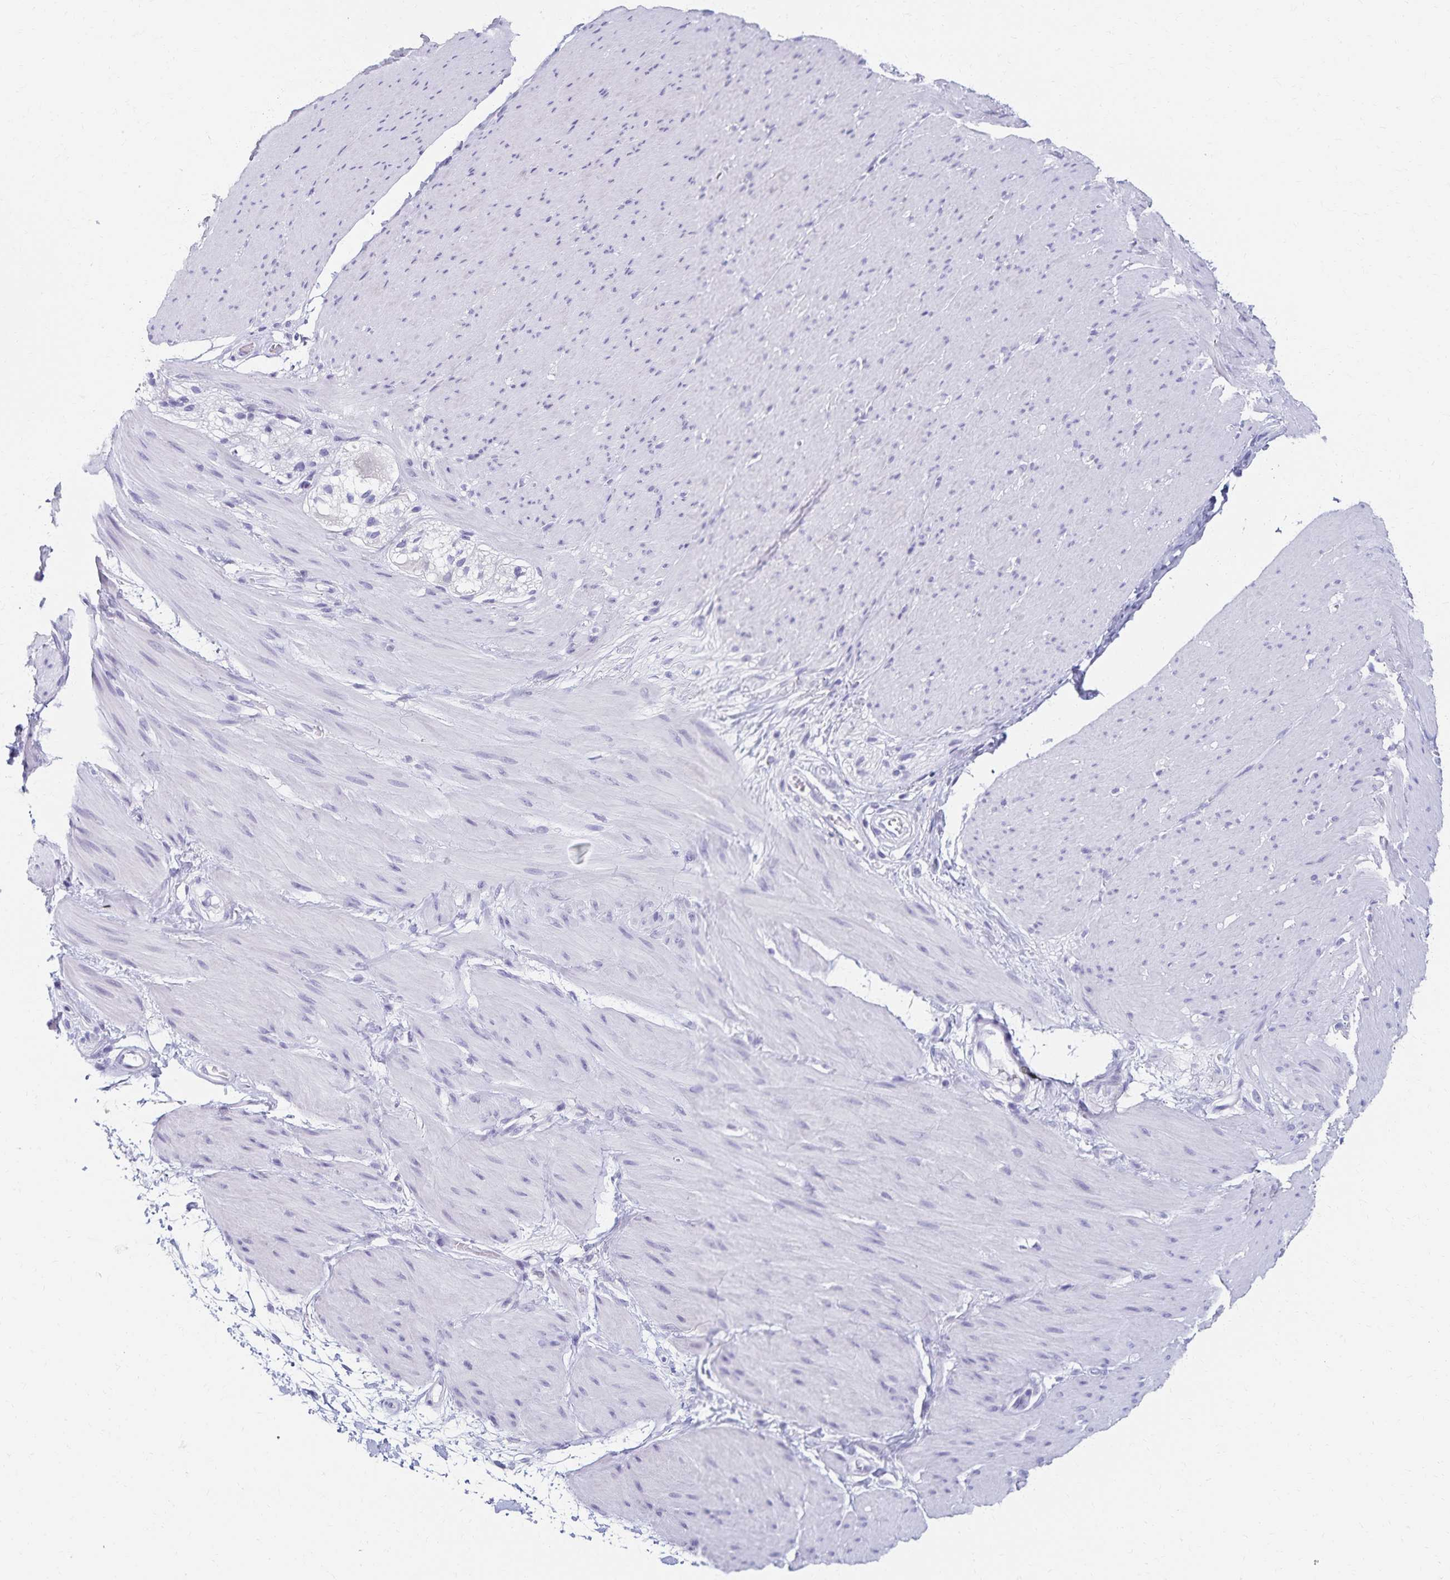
{"staining": {"intensity": "negative", "quantity": "none", "location": "none"}, "tissue": "smooth muscle", "cell_type": "Smooth muscle cells", "image_type": "normal", "snomed": [{"axis": "morphology", "description": "Normal tissue, NOS"}, {"axis": "topography", "description": "Smooth muscle"}, {"axis": "topography", "description": "Rectum"}], "caption": "High power microscopy histopathology image of an immunohistochemistry (IHC) image of benign smooth muscle, revealing no significant staining in smooth muscle cells. (DAB immunohistochemistry (IHC) visualized using brightfield microscopy, high magnification).", "gene": "C2orf50", "patient": {"sex": "male", "age": 53}}